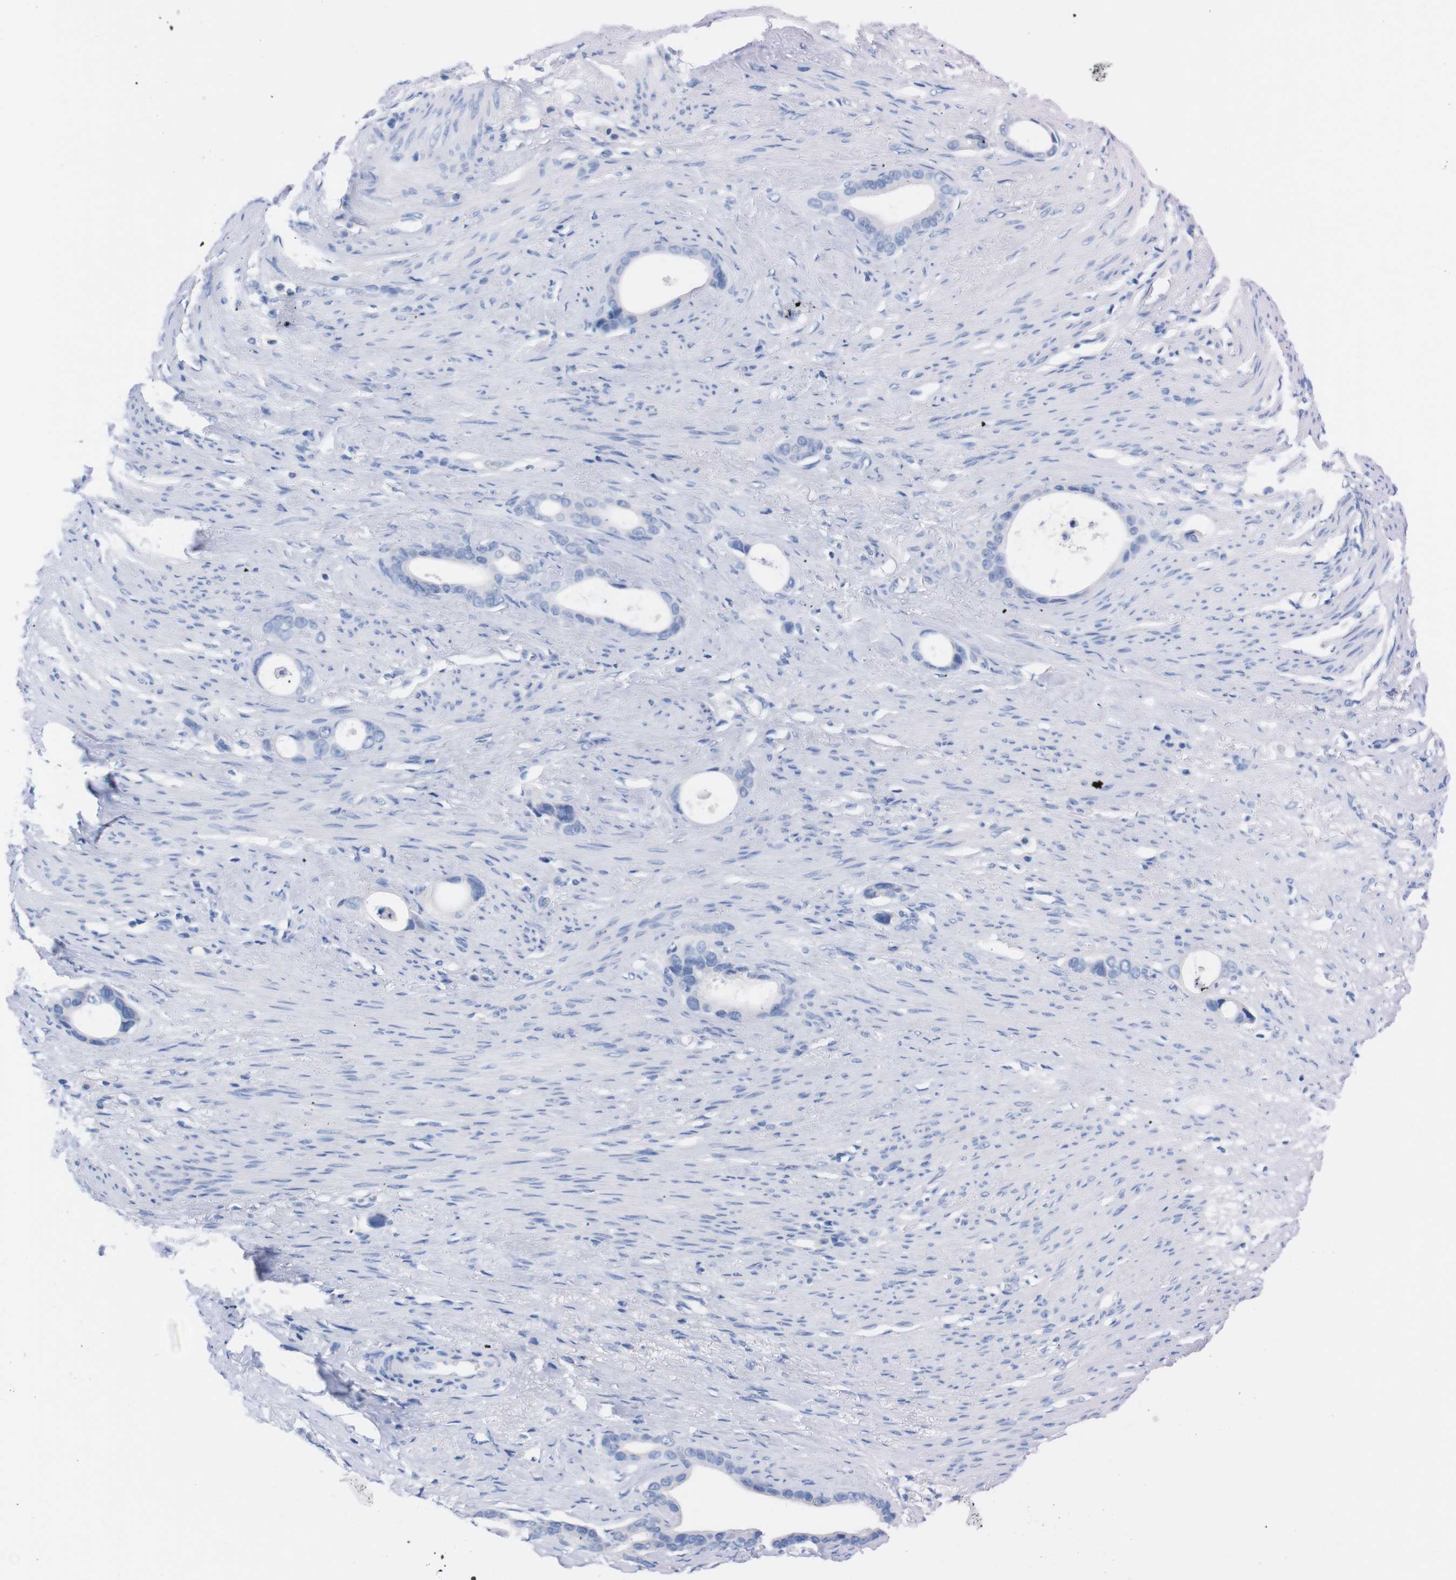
{"staining": {"intensity": "negative", "quantity": "none", "location": "none"}, "tissue": "stomach cancer", "cell_type": "Tumor cells", "image_type": "cancer", "snomed": [{"axis": "morphology", "description": "Adenocarcinoma, NOS"}, {"axis": "topography", "description": "Stomach"}], "caption": "A photomicrograph of stomach adenocarcinoma stained for a protein displays no brown staining in tumor cells.", "gene": "TMEM243", "patient": {"sex": "female", "age": 75}}